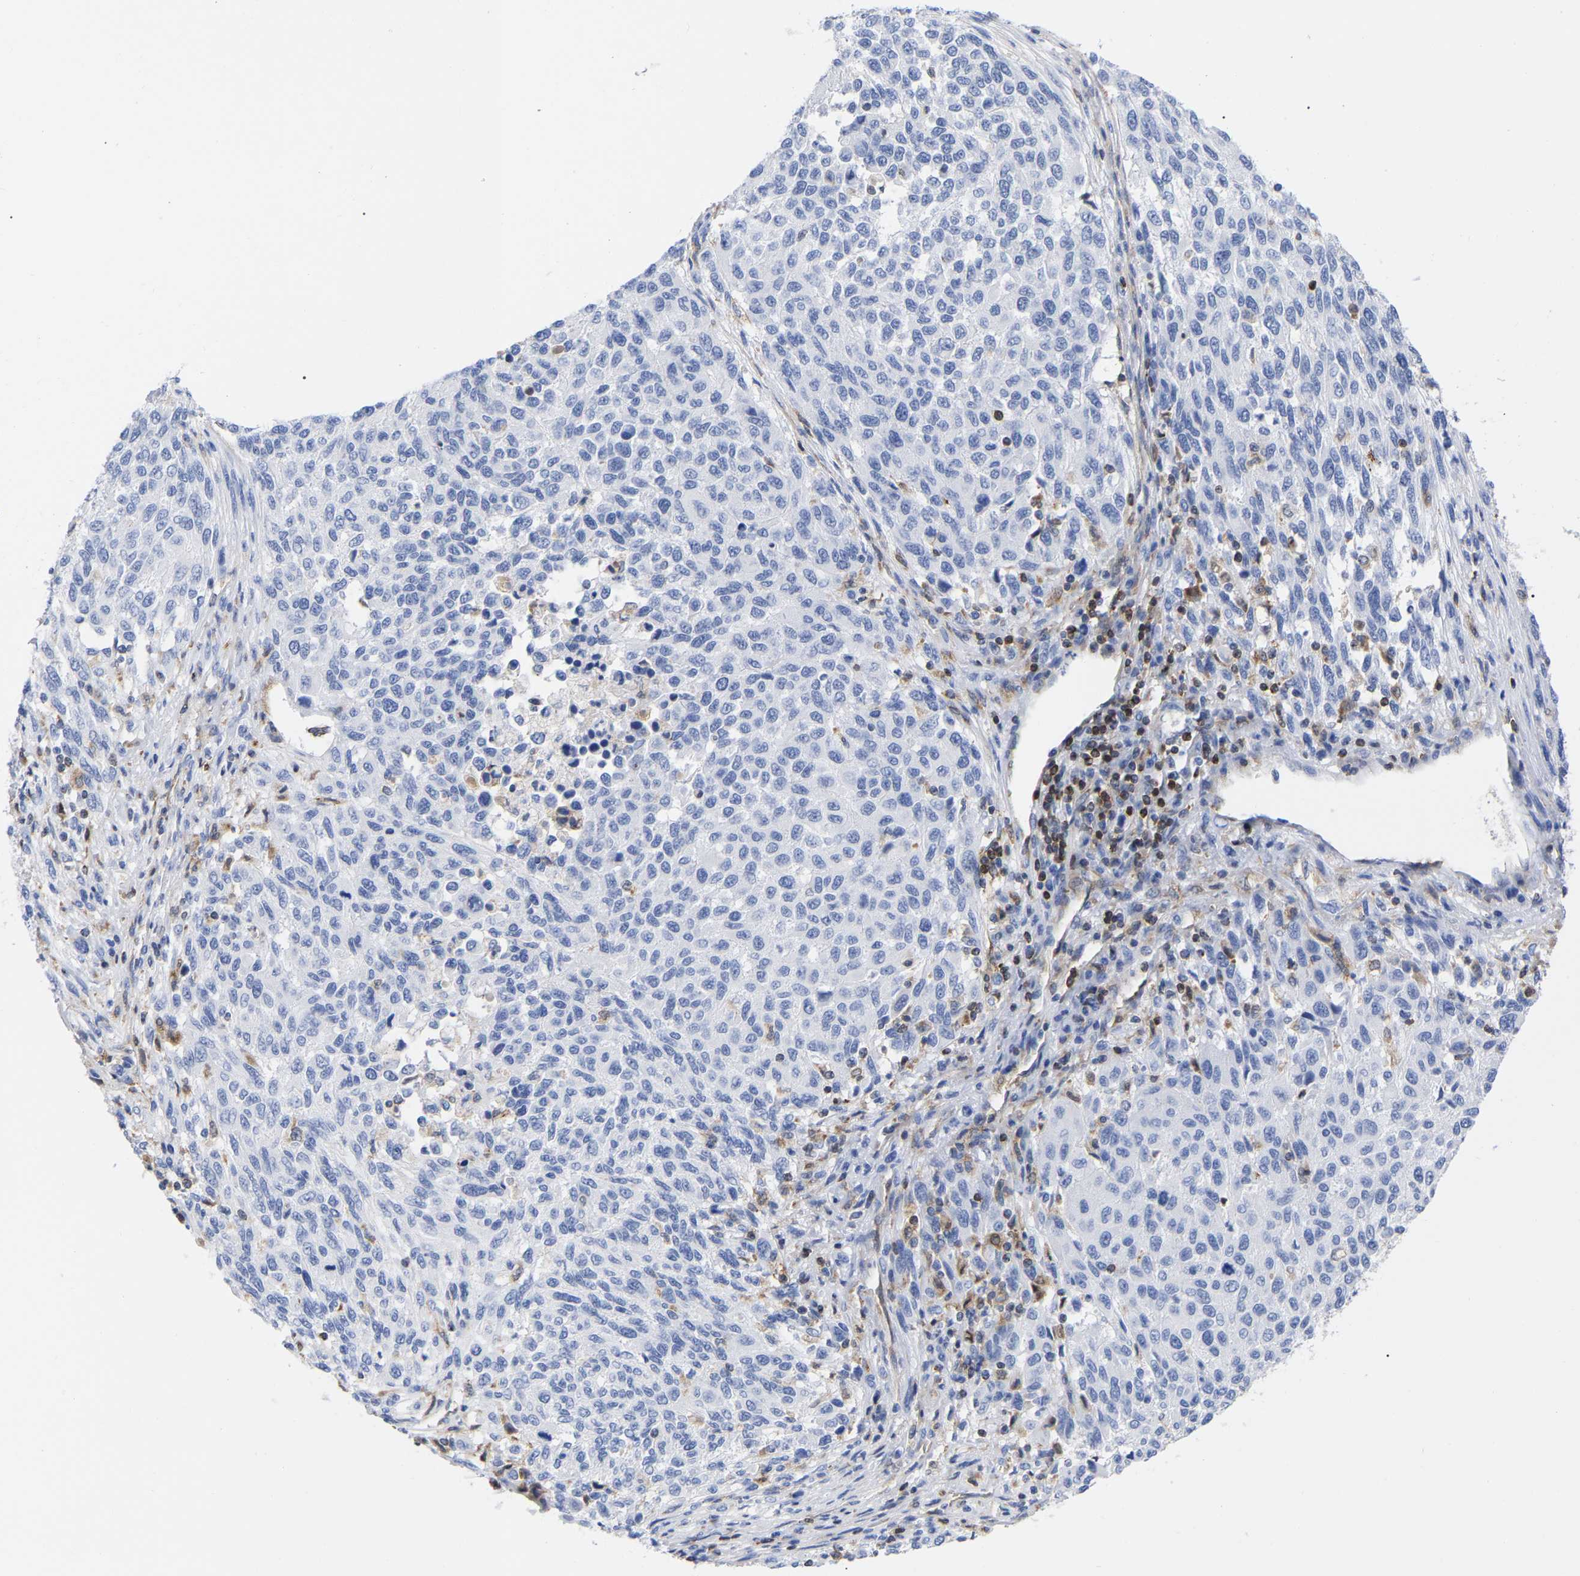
{"staining": {"intensity": "negative", "quantity": "none", "location": "none"}, "tissue": "melanoma", "cell_type": "Tumor cells", "image_type": "cancer", "snomed": [{"axis": "morphology", "description": "Malignant melanoma, Metastatic site"}, {"axis": "topography", "description": "Lymph node"}], "caption": "There is no significant positivity in tumor cells of melanoma. (DAB (3,3'-diaminobenzidine) immunohistochemistry with hematoxylin counter stain).", "gene": "GIMAP4", "patient": {"sex": "male", "age": 61}}